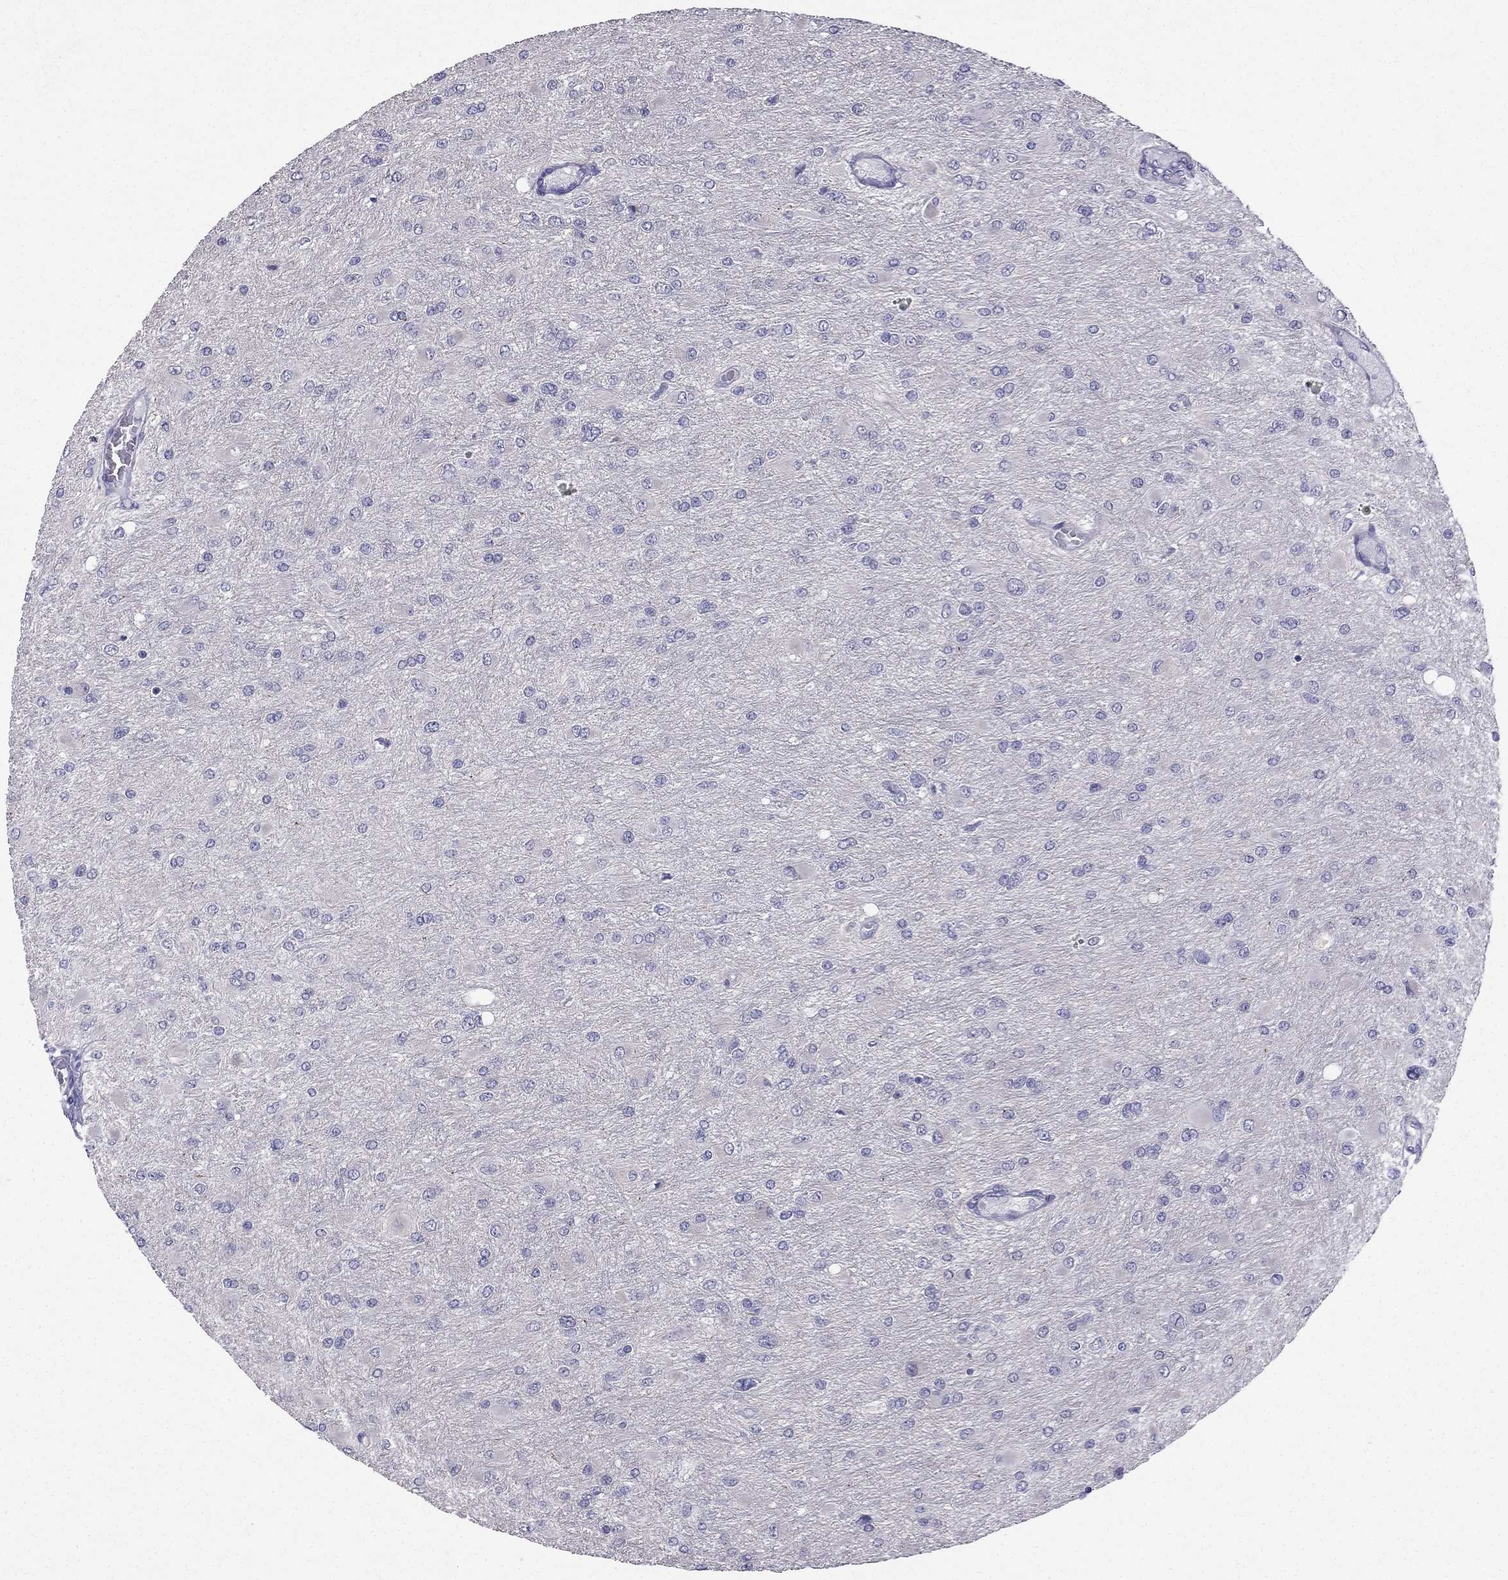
{"staining": {"intensity": "negative", "quantity": "none", "location": "none"}, "tissue": "glioma", "cell_type": "Tumor cells", "image_type": "cancer", "snomed": [{"axis": "morphology", "description": "Glioma, malignant, High grade"}, {"axis": "topography", "description": "Cerebral cortex"}], "caption": "Immunohistochemistry photomicrograph of neoplastic tissue: human glioma stained with DAB (3,3'-diaminobenzidine) displays no significant protein expression in tumor cells.", "gene": "AS3MT", "patient": {"sex": "female", "age": 36}}